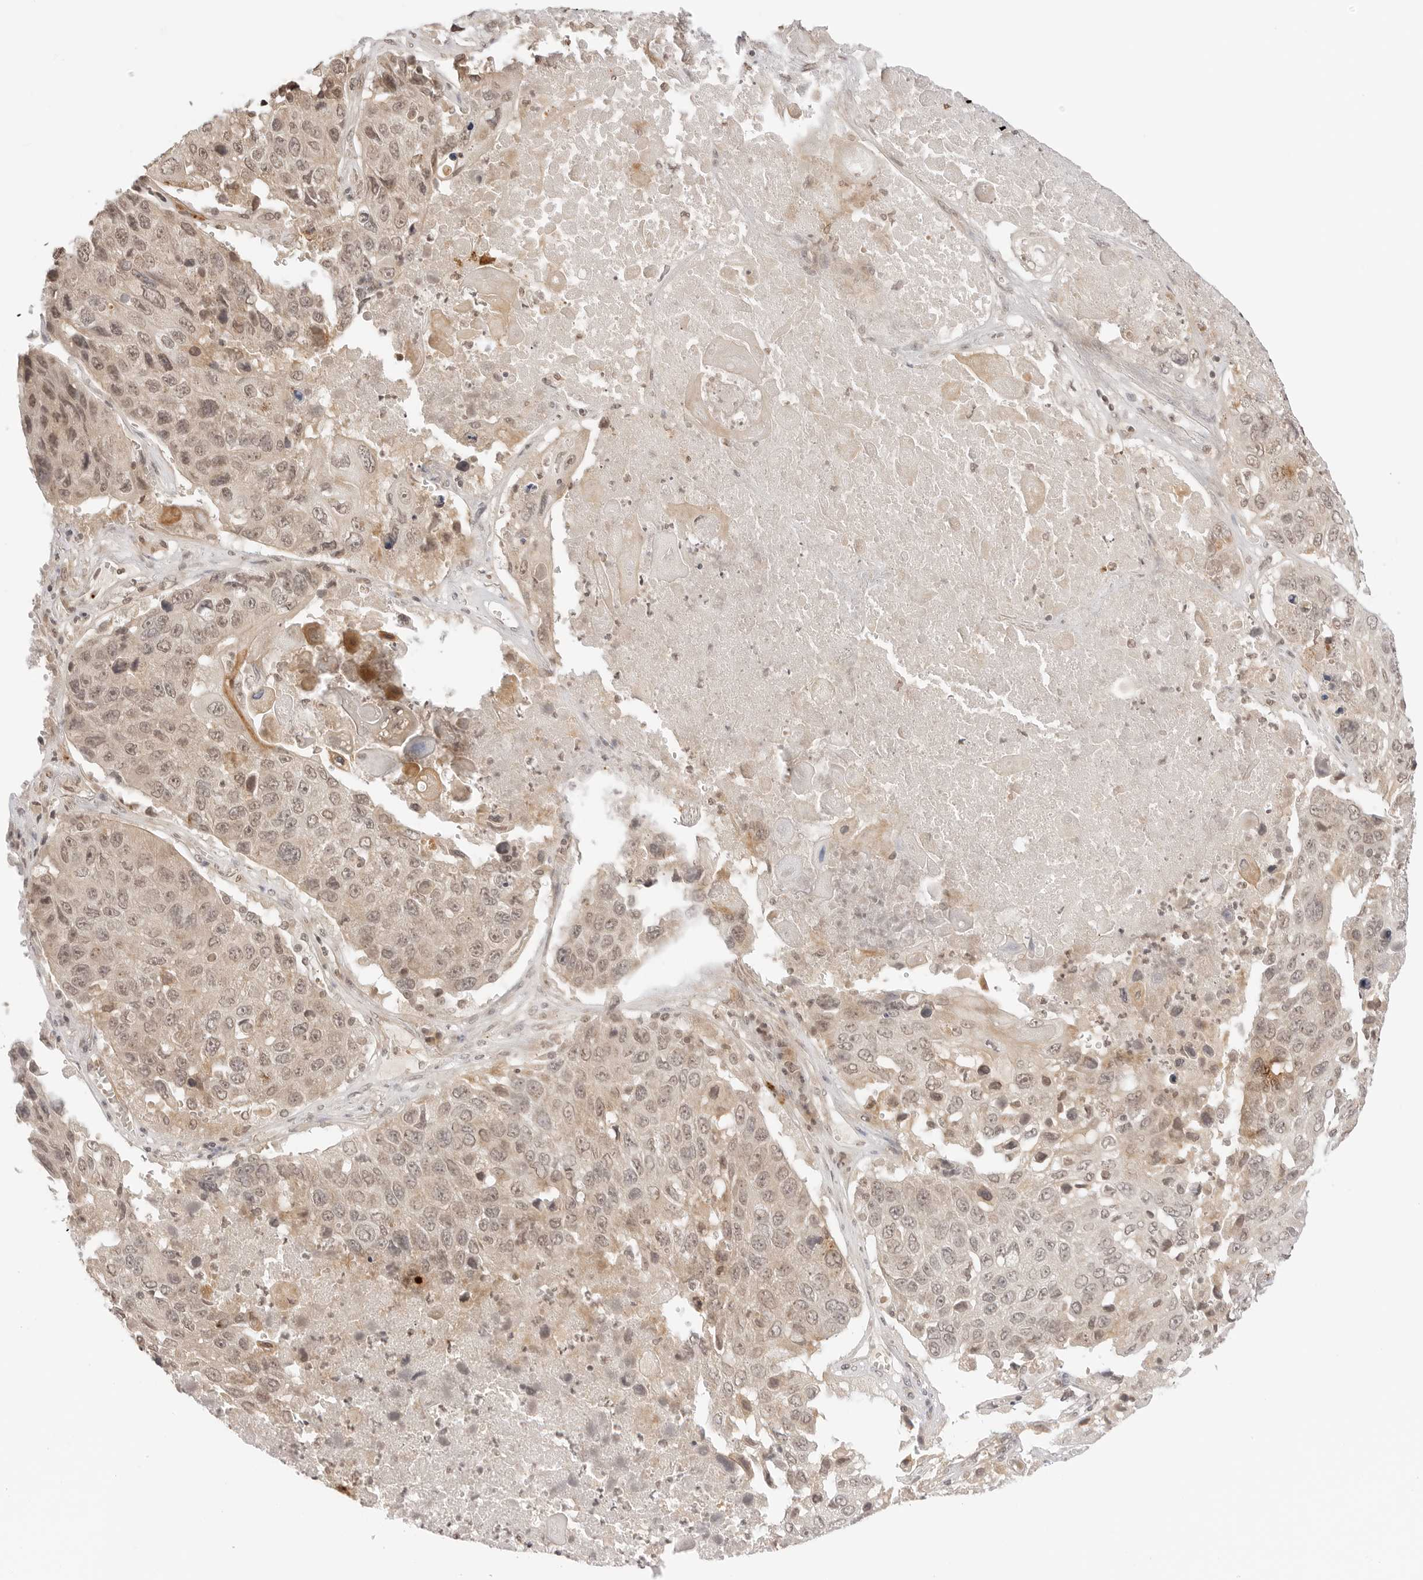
{"staining": {"intensity": "weak", "quantity": ">75%", "location": "cytoplasmic/membranous,nuclear"}, "tissue": "lung cancer", "cell_type": "Tumor cells", "image_type": "cancer", "snomed": [{"axis": "morphology", "description": "Squamous cell carcinoma, NOS"}, {"axis": "topography", "description": "Lung"}], "caption": "Squamous cell carcinoma (lung) stained with a protein marker shows weak staining in tumor cells.", "gene": "GPR34", "patient": {"sex": "male", "age": 61}}